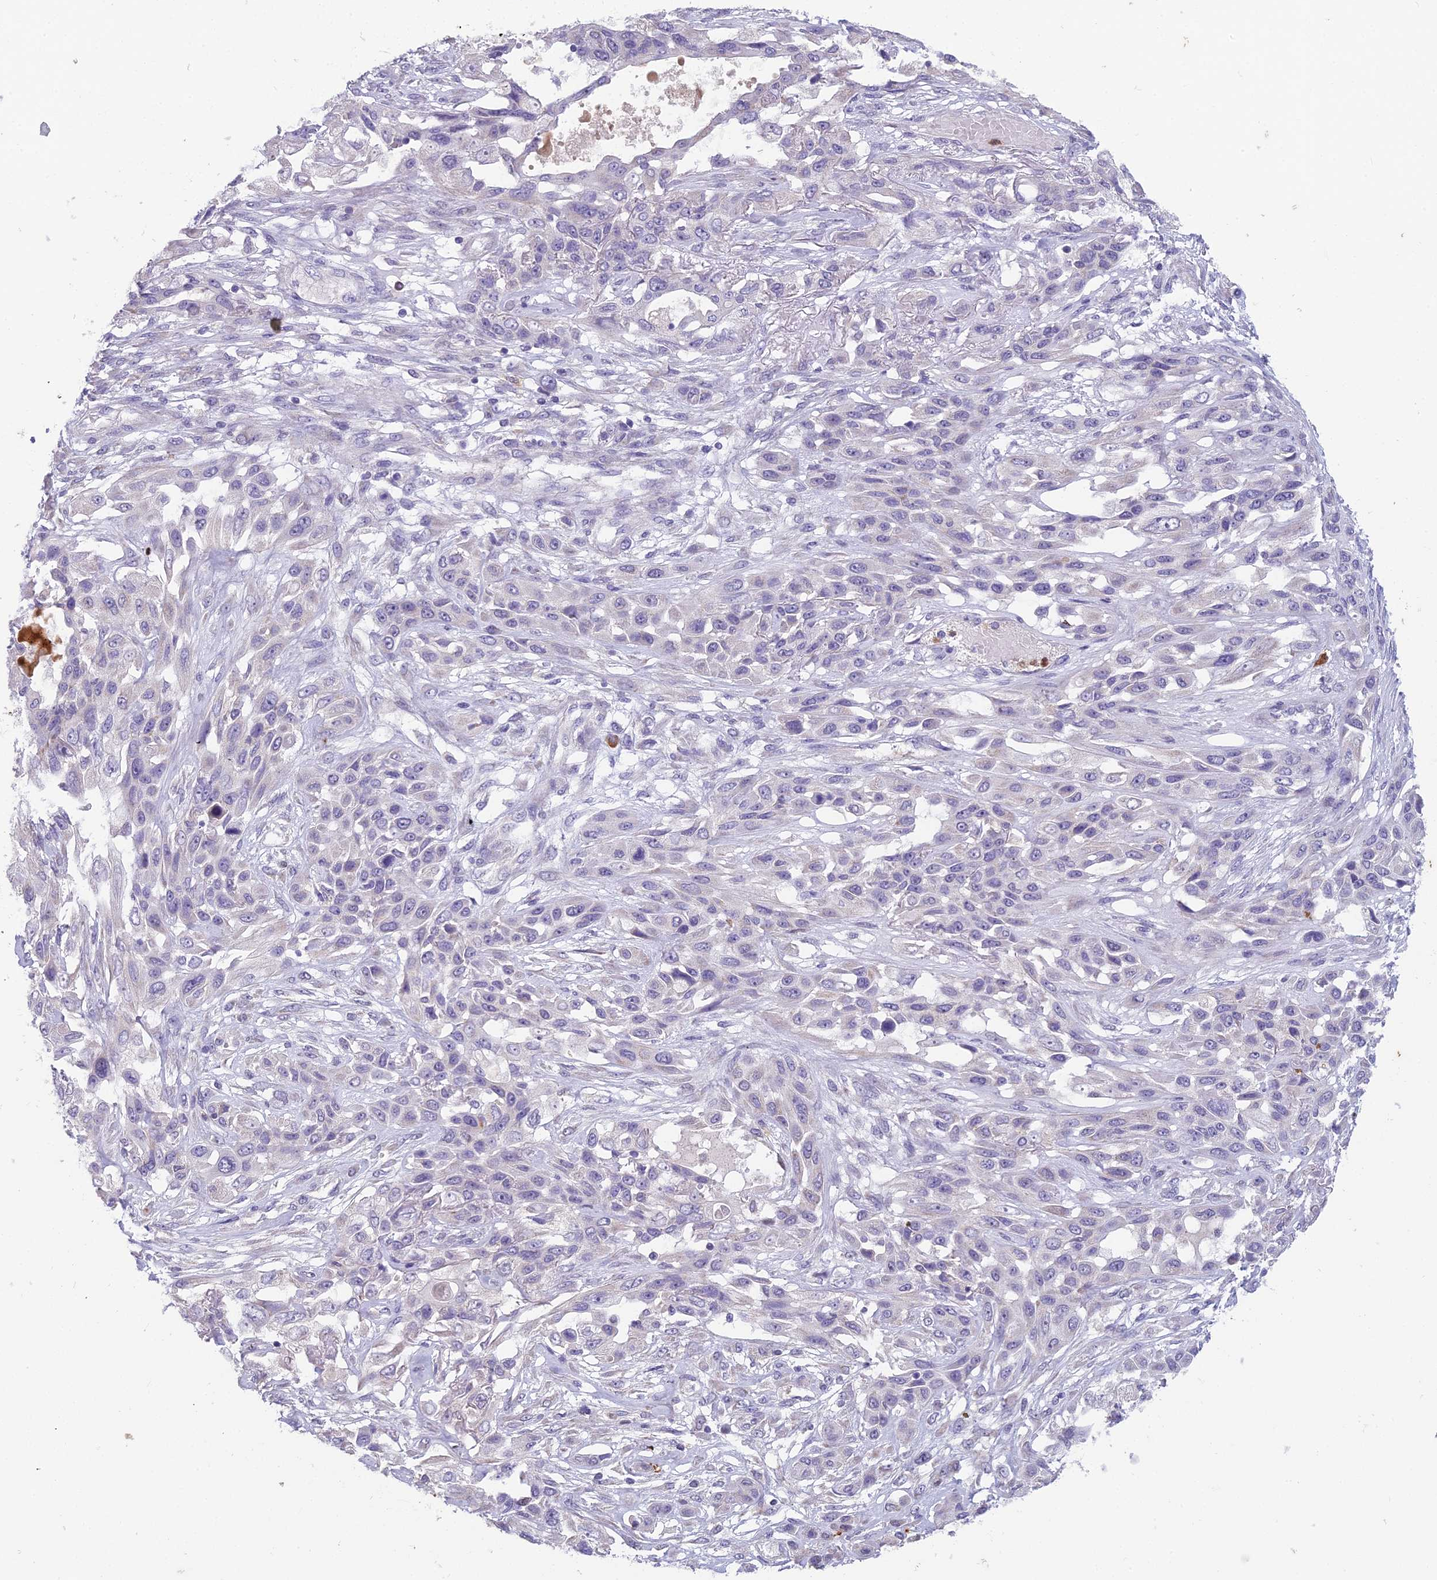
{"staining": {"intensity": "negative", "quantity": "none", "location": "none"}, "tissue": "lung cancer", "cell_type": "Tumor cells", "image_type": "cancer", "snomed": [{"axis": "morphology", "description": "Squamous cell carcinoma, NOS"}, {"axis": "topography", "description": "Lung"}], "caption": "Human lung squamous cell carcinoma stained for a protein using immunohistochemistry reveals no positivity in tumor cells.", "gene": "ENSG00000188897", "patient": {"sex": "female", "age": 70}}